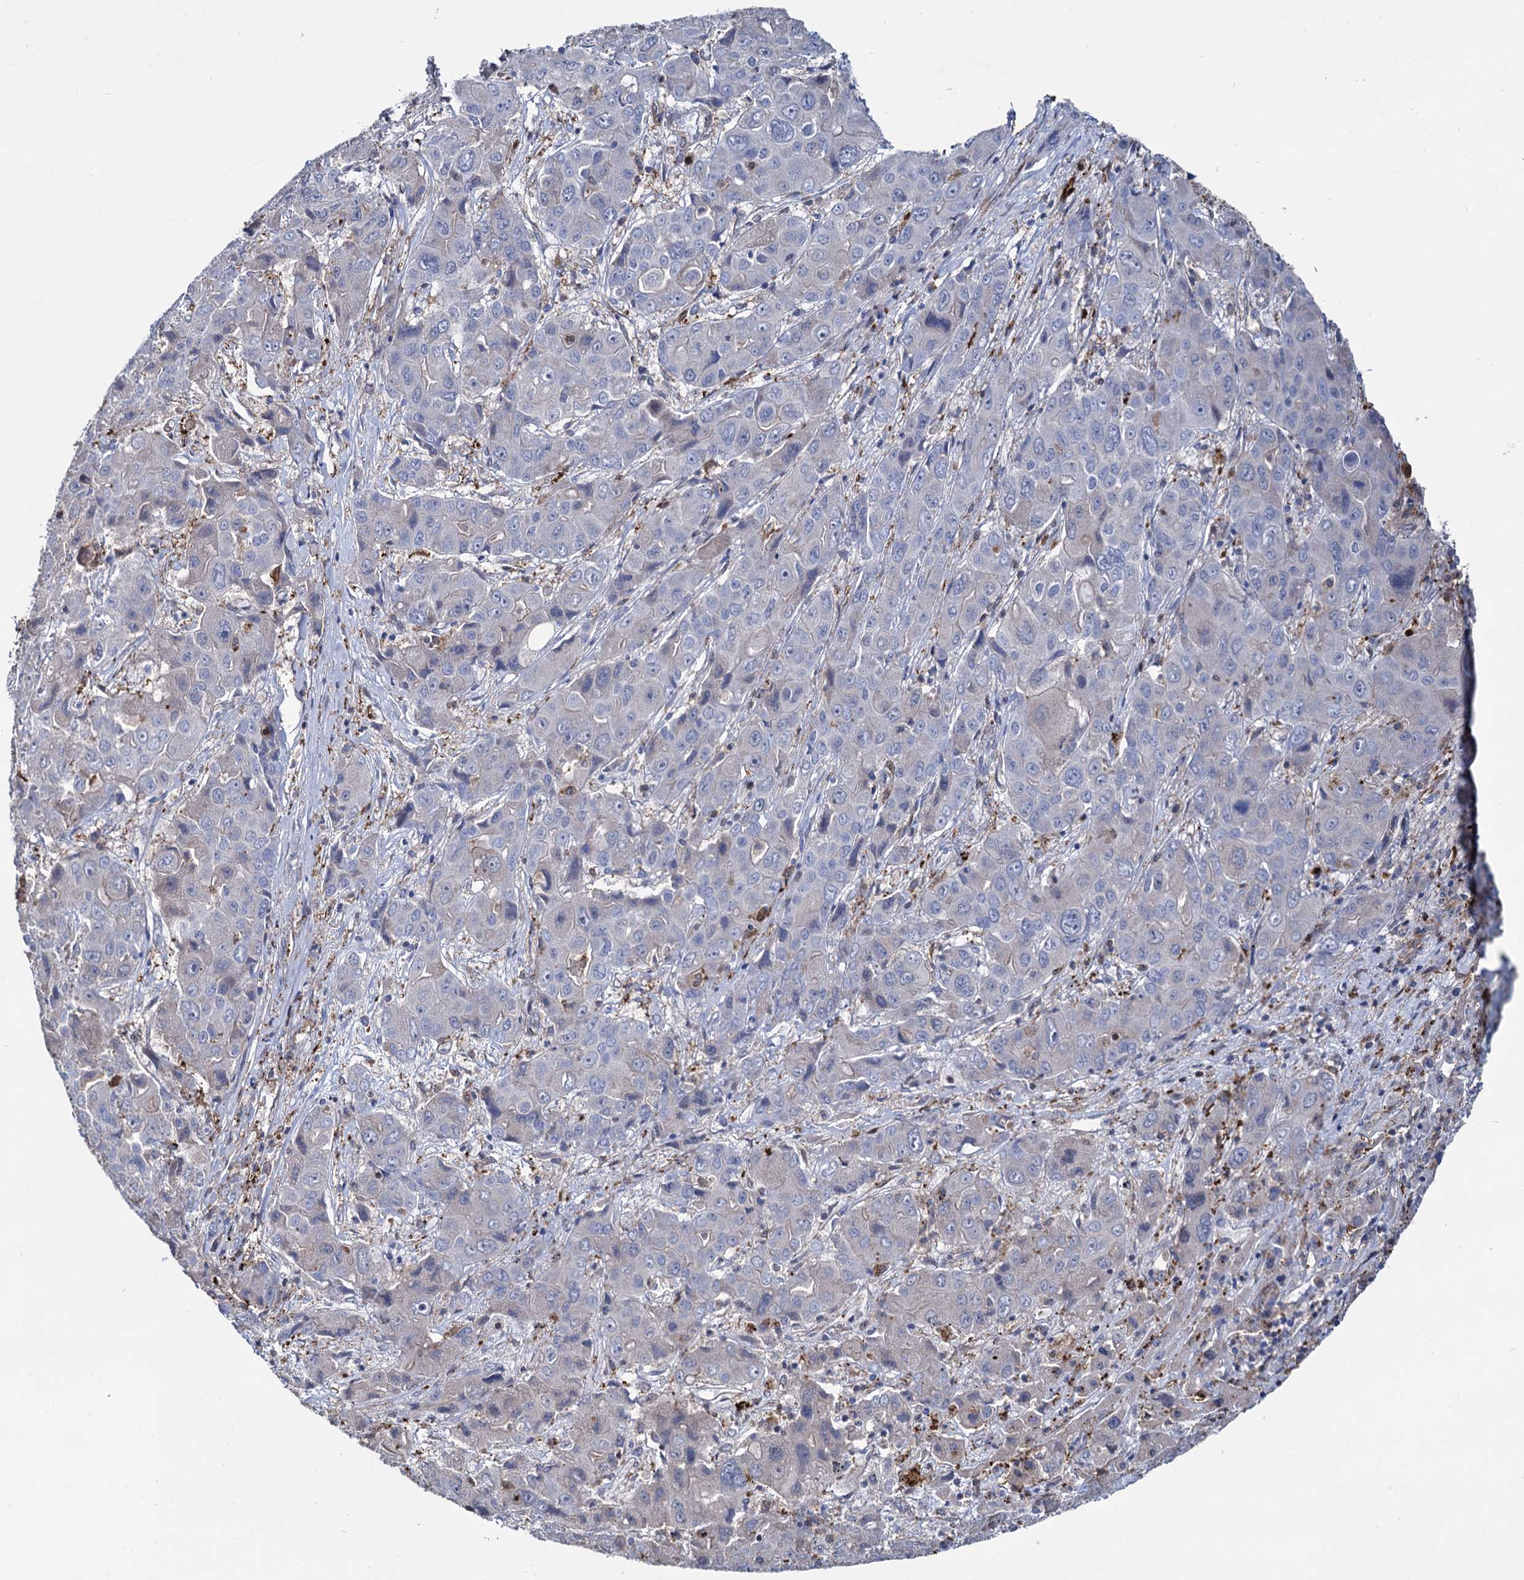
{"staining": {"intensity": "negative", "quantity": "none", "location": "none"}, "tissue": "liver cancer", "cell_type": "Tumor cells", "image_type": "cancer", "snomed": [{"axis": "morphology", "description": "Cholangiocarcinoma"}, {"axis": "topography", "description": "Liver"}], "caption": "Immunohistochemistry (IHC) of human cholangiocarcinoma (liver) exhibits no expression in tumor cells.", "gene": "FABP5", "patient": {"sex": "male", "age": 67}}